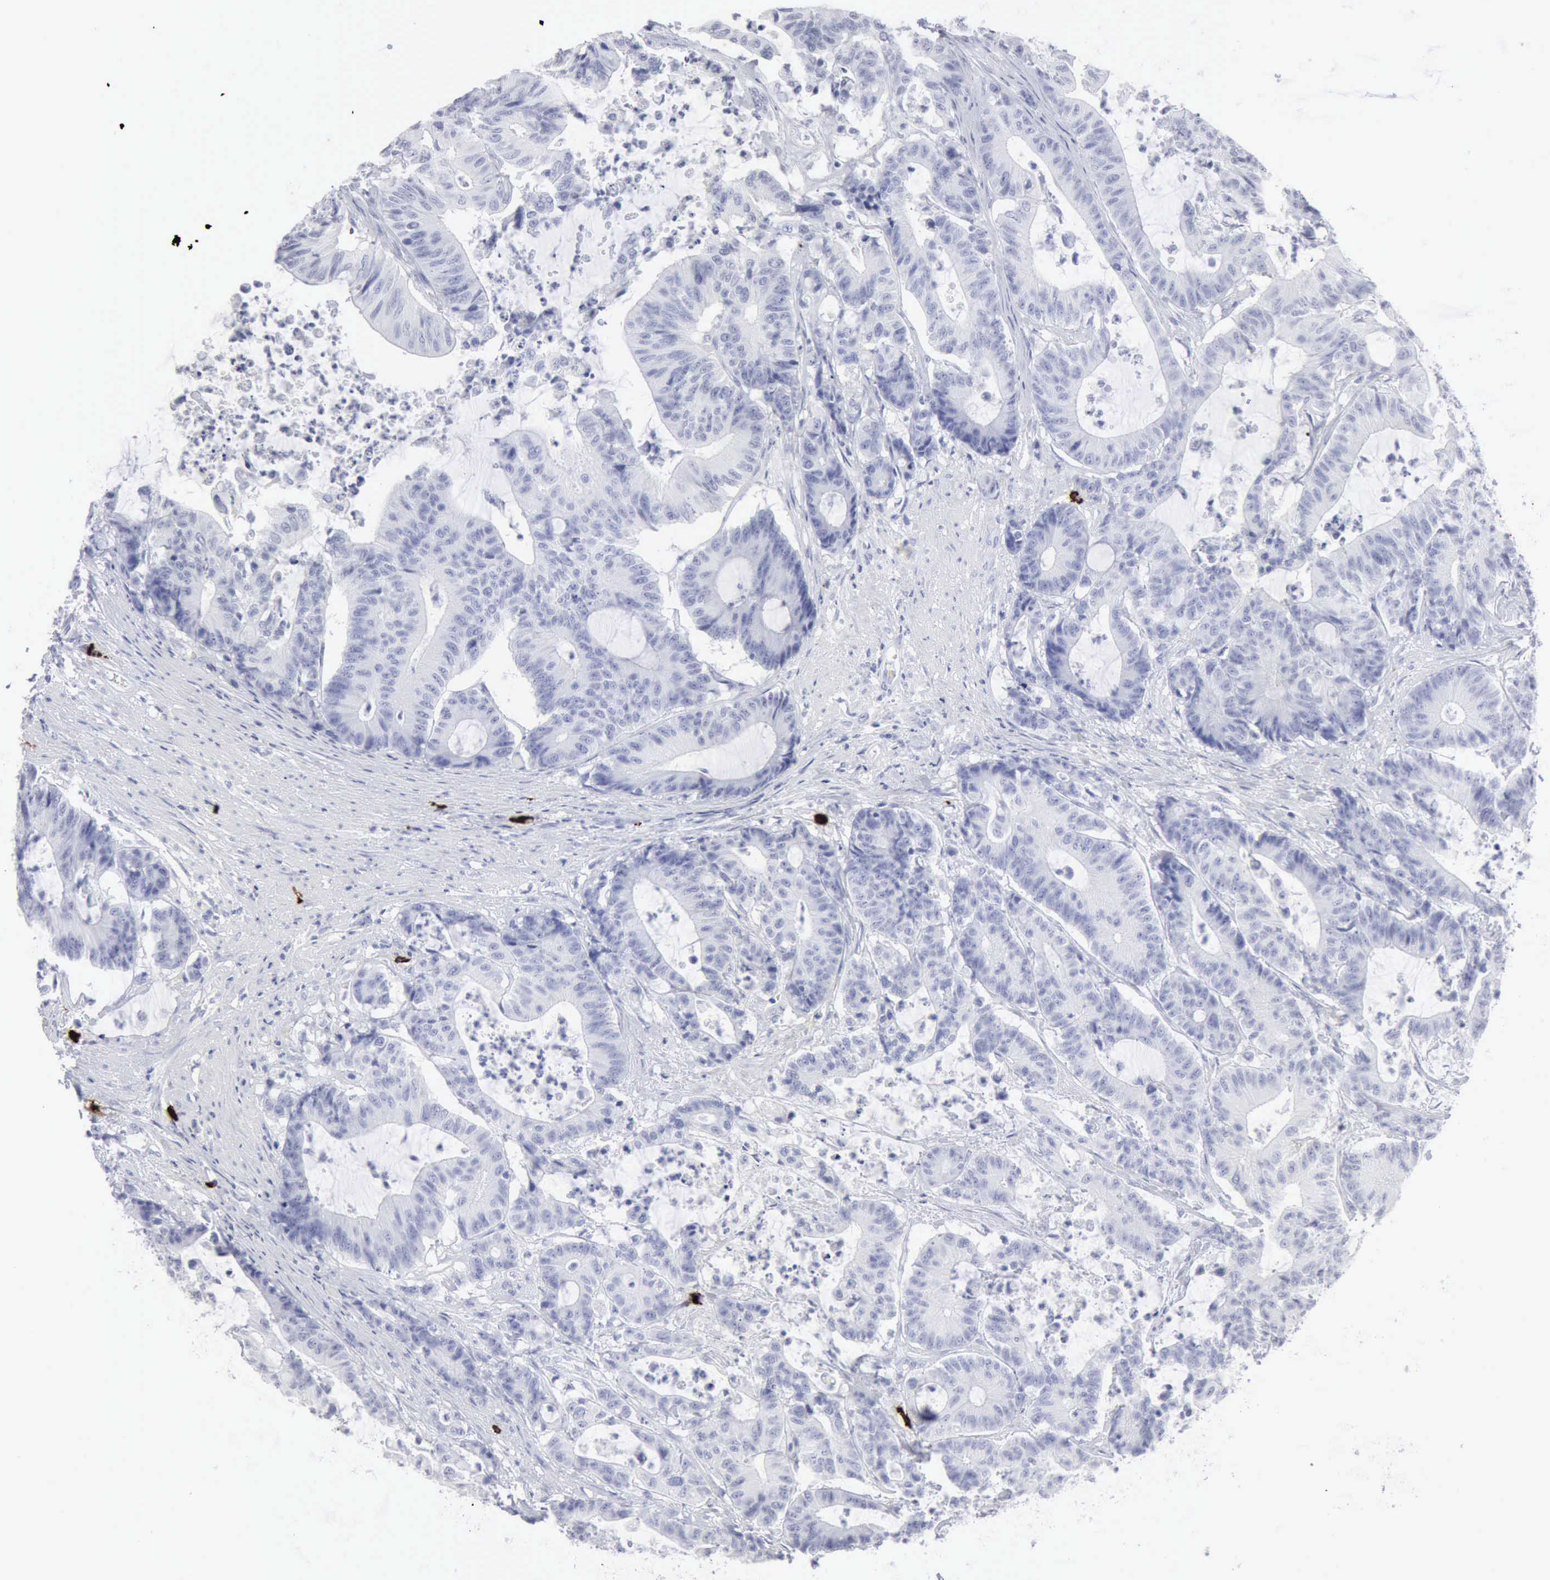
{"staining": {"intensity": "negative", "quantity": "none", "location": "none"}, "tissue": "colorectal cancer", "cell_type": "Tumor cells", "image_type": "cancer", "snomed": [{"axis": "morphology", "description": "Adenocarcinoma, NOS"}, {"axis": "topography", "description": "Colon"}], "caption": "DAB immunohistochemical staining of human adenocarcinoma (colorectal) demonstrates no significant positivity in tumor cells.", "gene": "CMA1", "patient": {"sex": "female", "age": 84}}